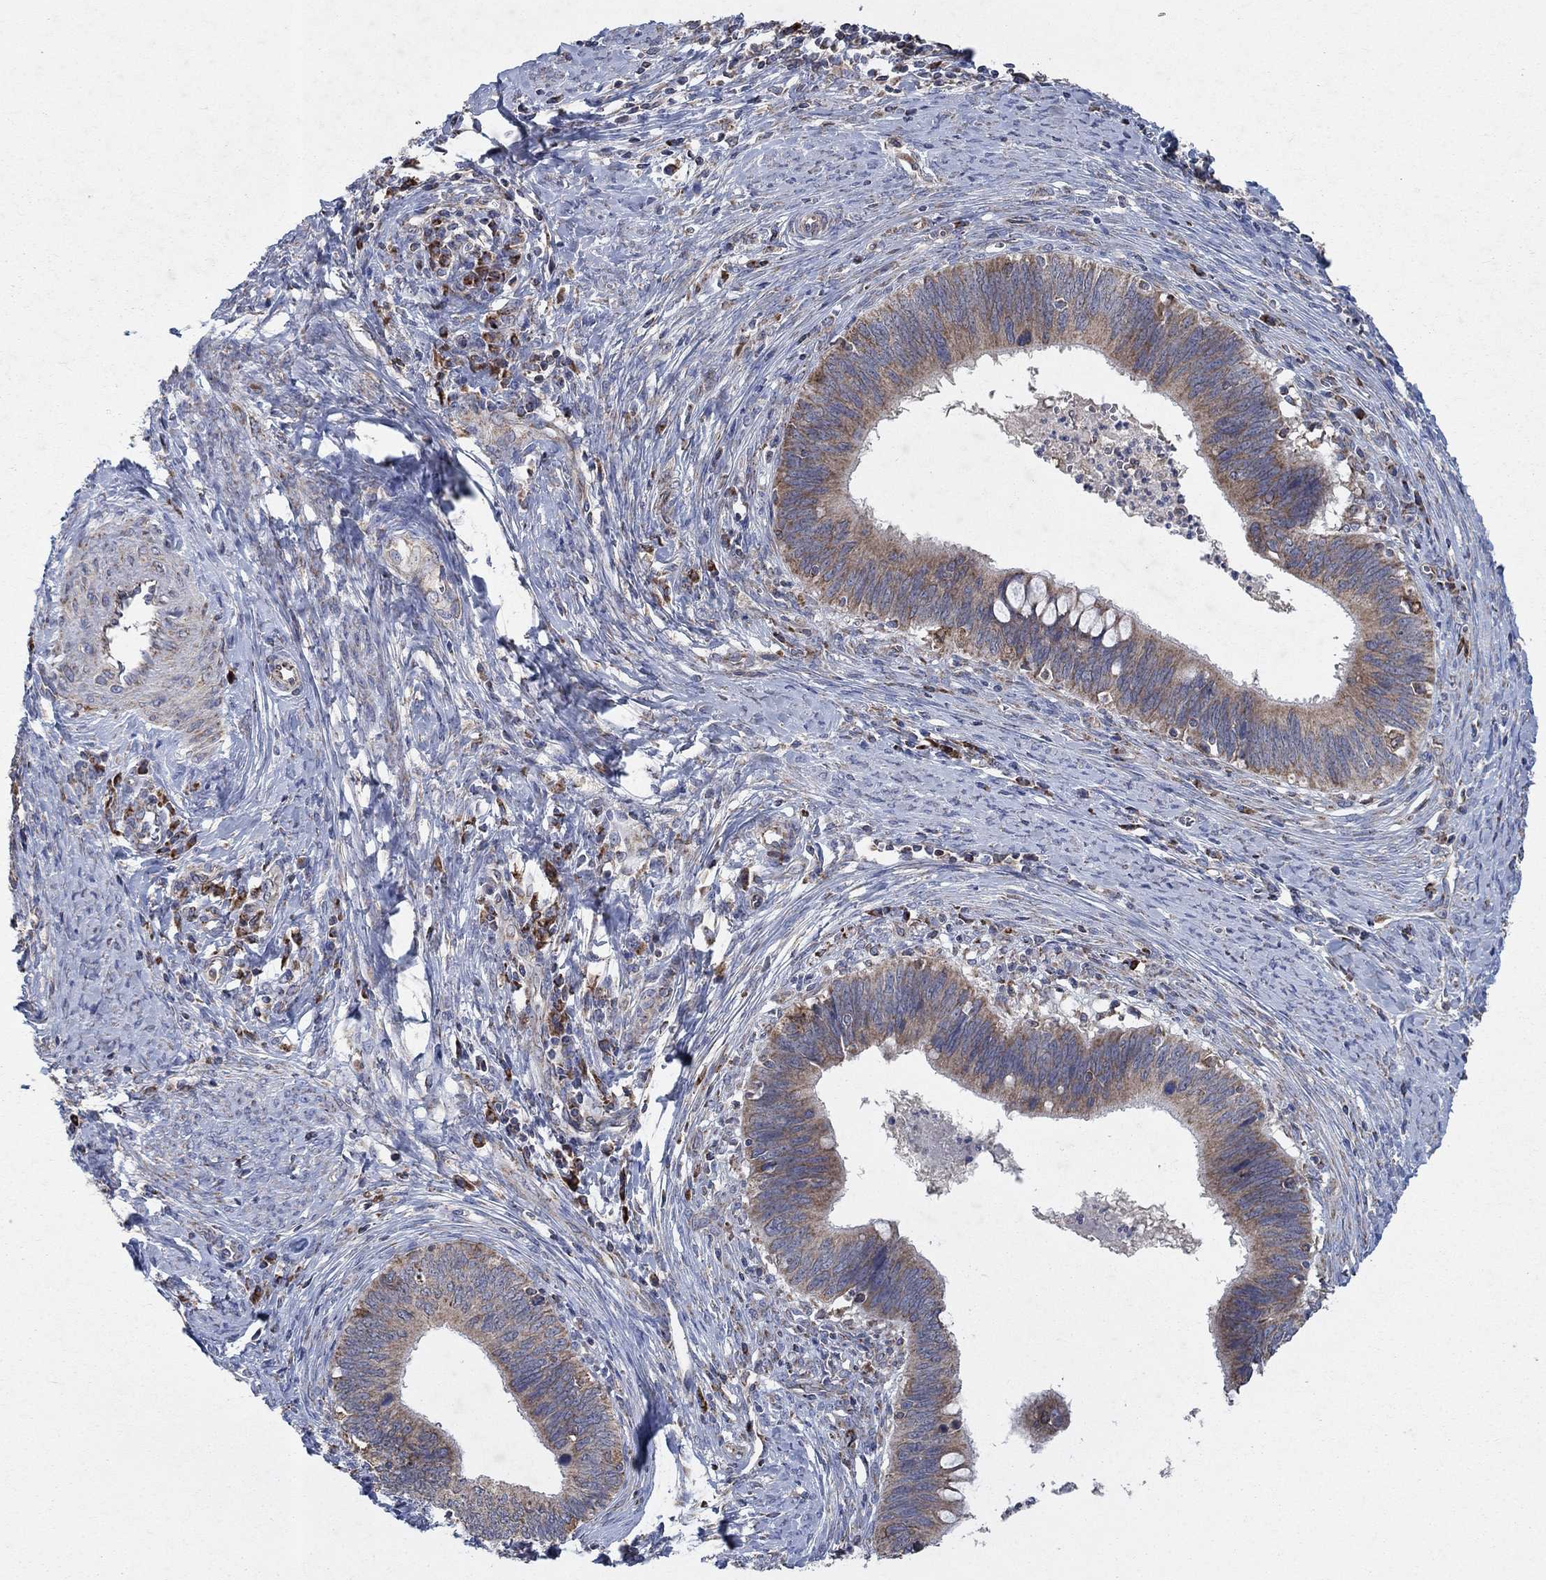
{"staining": {"intensity": "strong", "quantity": "<25%", "location": "cytoplasmic/membranous"}, "tissue": "cervical cancer", "cell_type": "Tumor cells", "image_type": "cancer", "snomed": [{"axis": "morphology", "description": "Adenocarcinoma, NOS"}, {"axis": "topography", "description": "Cervix"}], "caption": "IHC micrograph of human cervical cancer stained for a protein (brown), which exhibits medium levels of strong cytoplasmic/membranous staining in approximately <25% of tumor cells.", "gene": "NCEH1", "patient": {"sex": "female", "age": 42}}